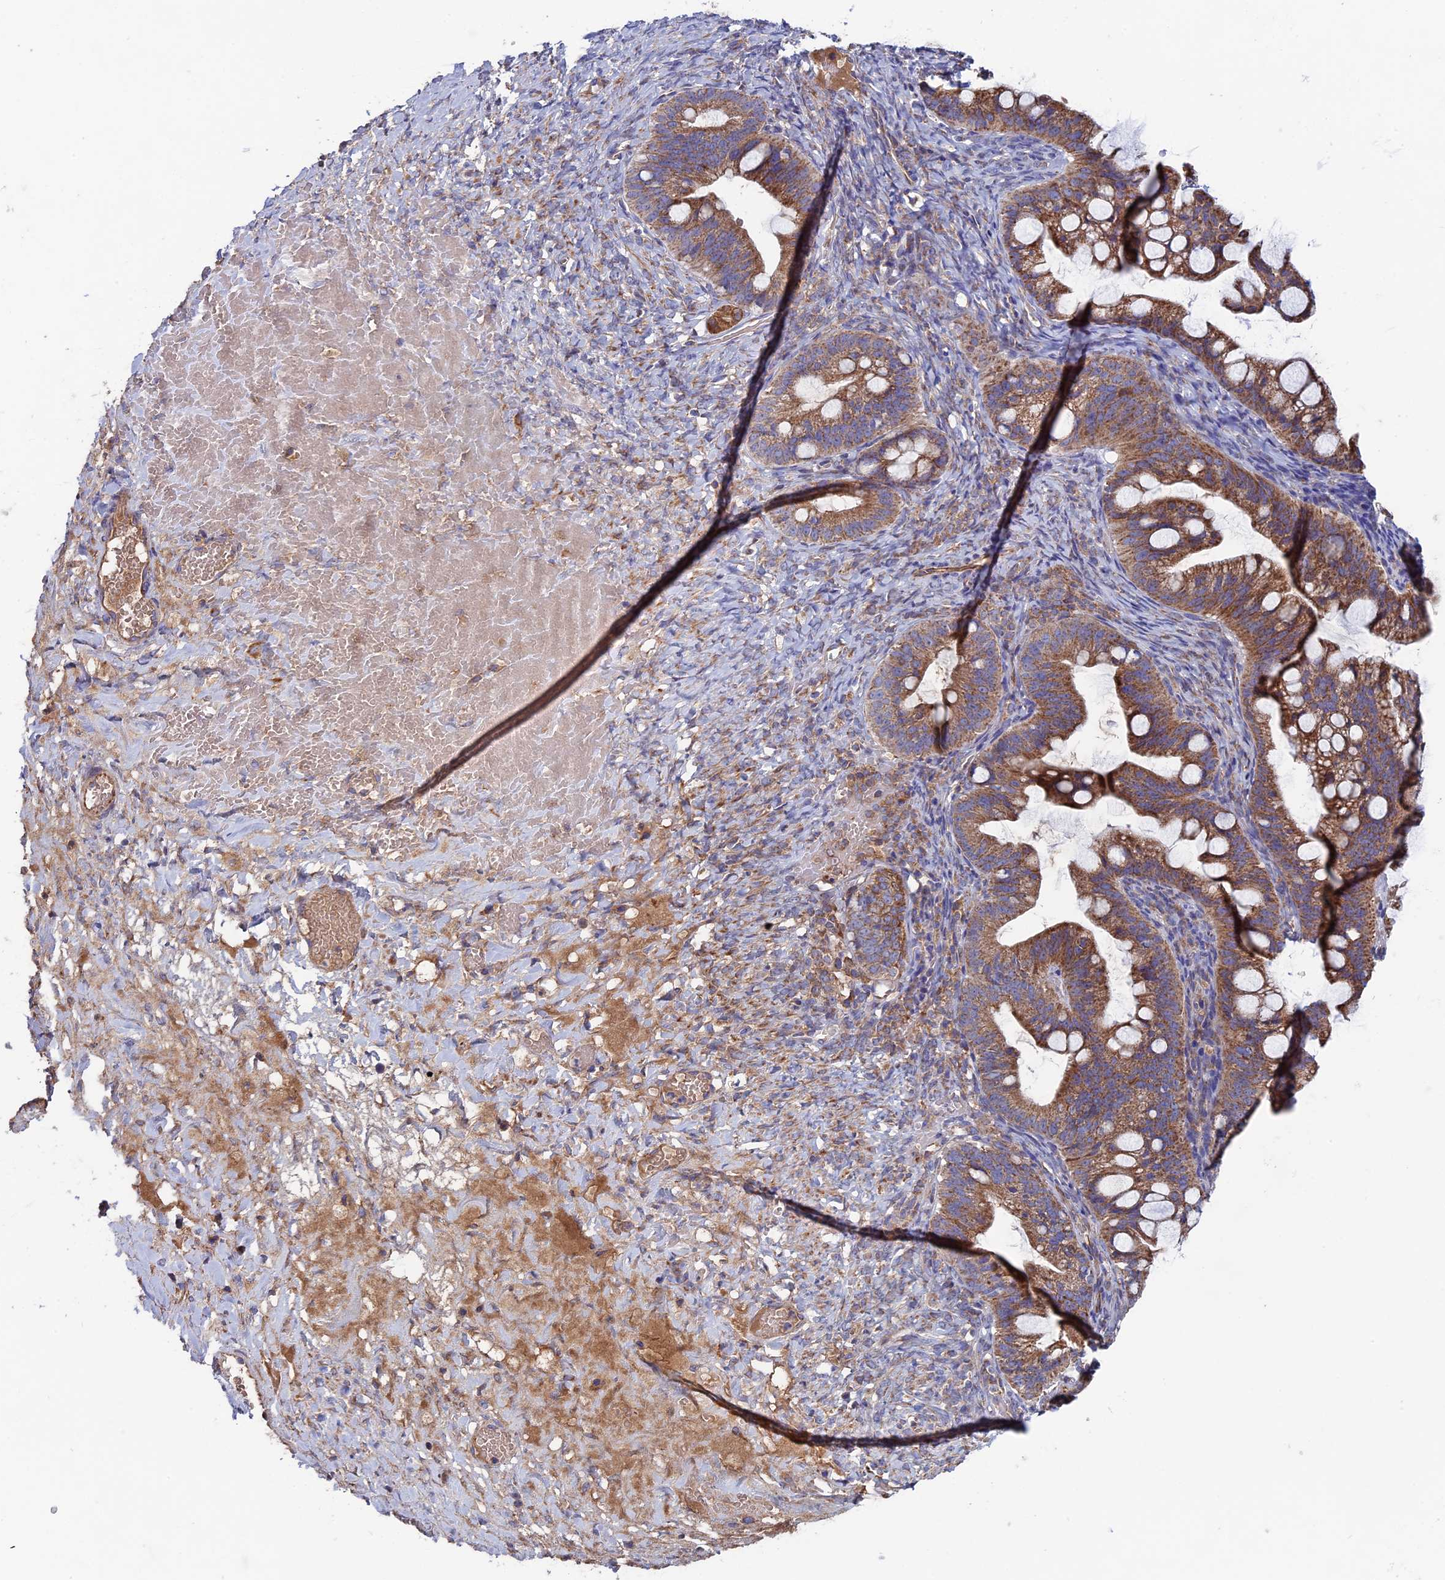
{"staining": {"intensity": "moderate", "quantity": ">75%", "location": "cytoplasmic/membranous"}, "tissue": "ovarian cancer", "cell_type": "Tumor cells", "image_type": "cancer", "snomed": [{"axis": "morphology", "description": "Cystadenocarcinoma, mucinous, NOS"}, {"axis": "topography", "description": "Ovary"}], "caption": "An image of human ovarian cancer stained for a protein reveals moderate cytoplasmic/membranous brown staining in tumor cells.", "gene": "SLC15A5", "patient": {"sex": "female", "age": 73}}